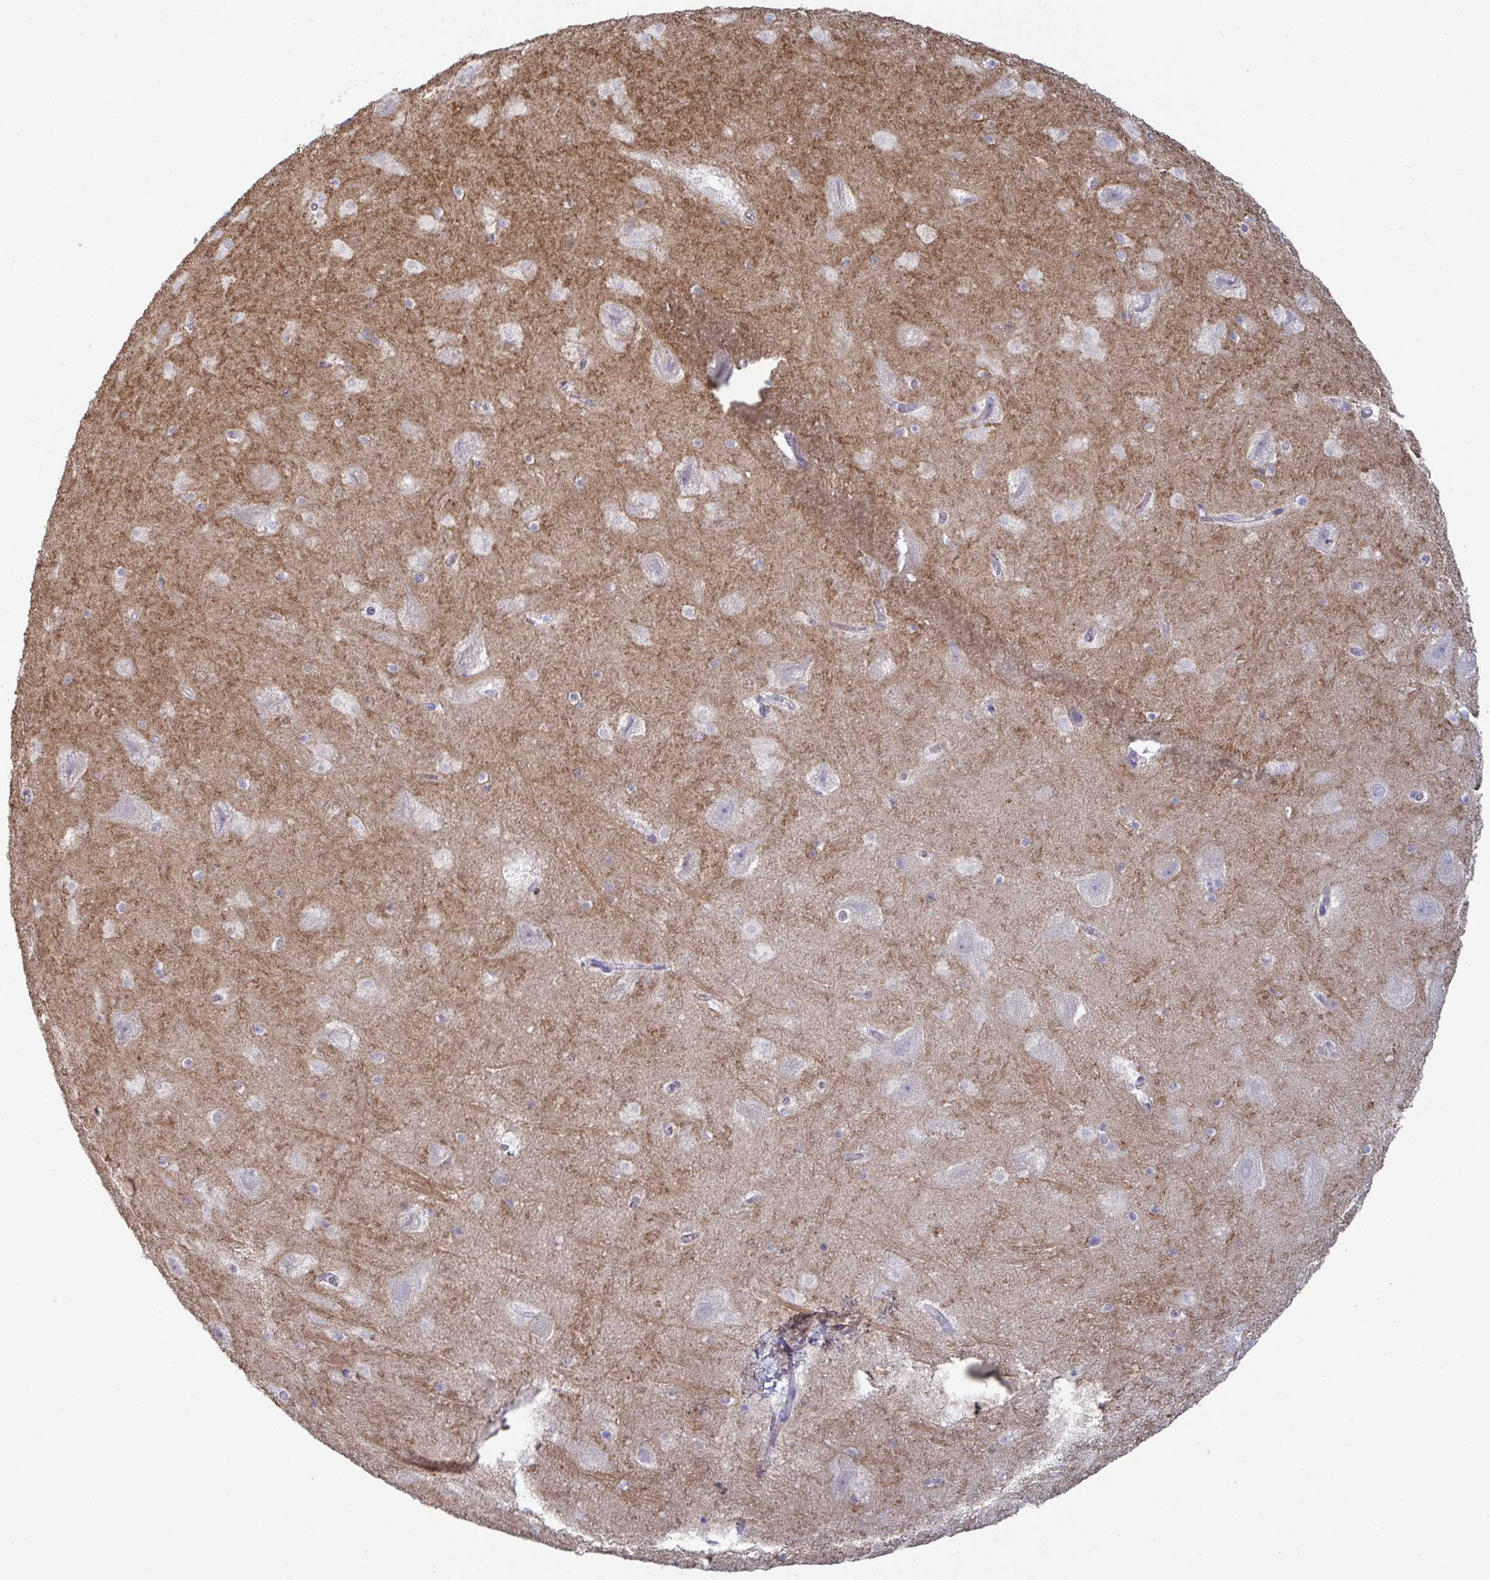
{"staining": {"intensity": "negative", "quantity": "none", "location": "none"}, "tissue": "hippocampus", "cell_type": "Glial cells", "image_type": "normal", "snomed": [{"axis": "morphology", "description": "Normal tissue, NOS"}, {"axis": "topography", "description": "Hippocampus"}], "caption": "Hippocampus was stained to show a protein in brown. There is no significant staining in glial cells. (DAB (3,3'-diaminobenzidine) immunohistochemistry (IHC), high magnification).", "gene": "GALNT13", "patient": {"sex": "female", "age": 42}}